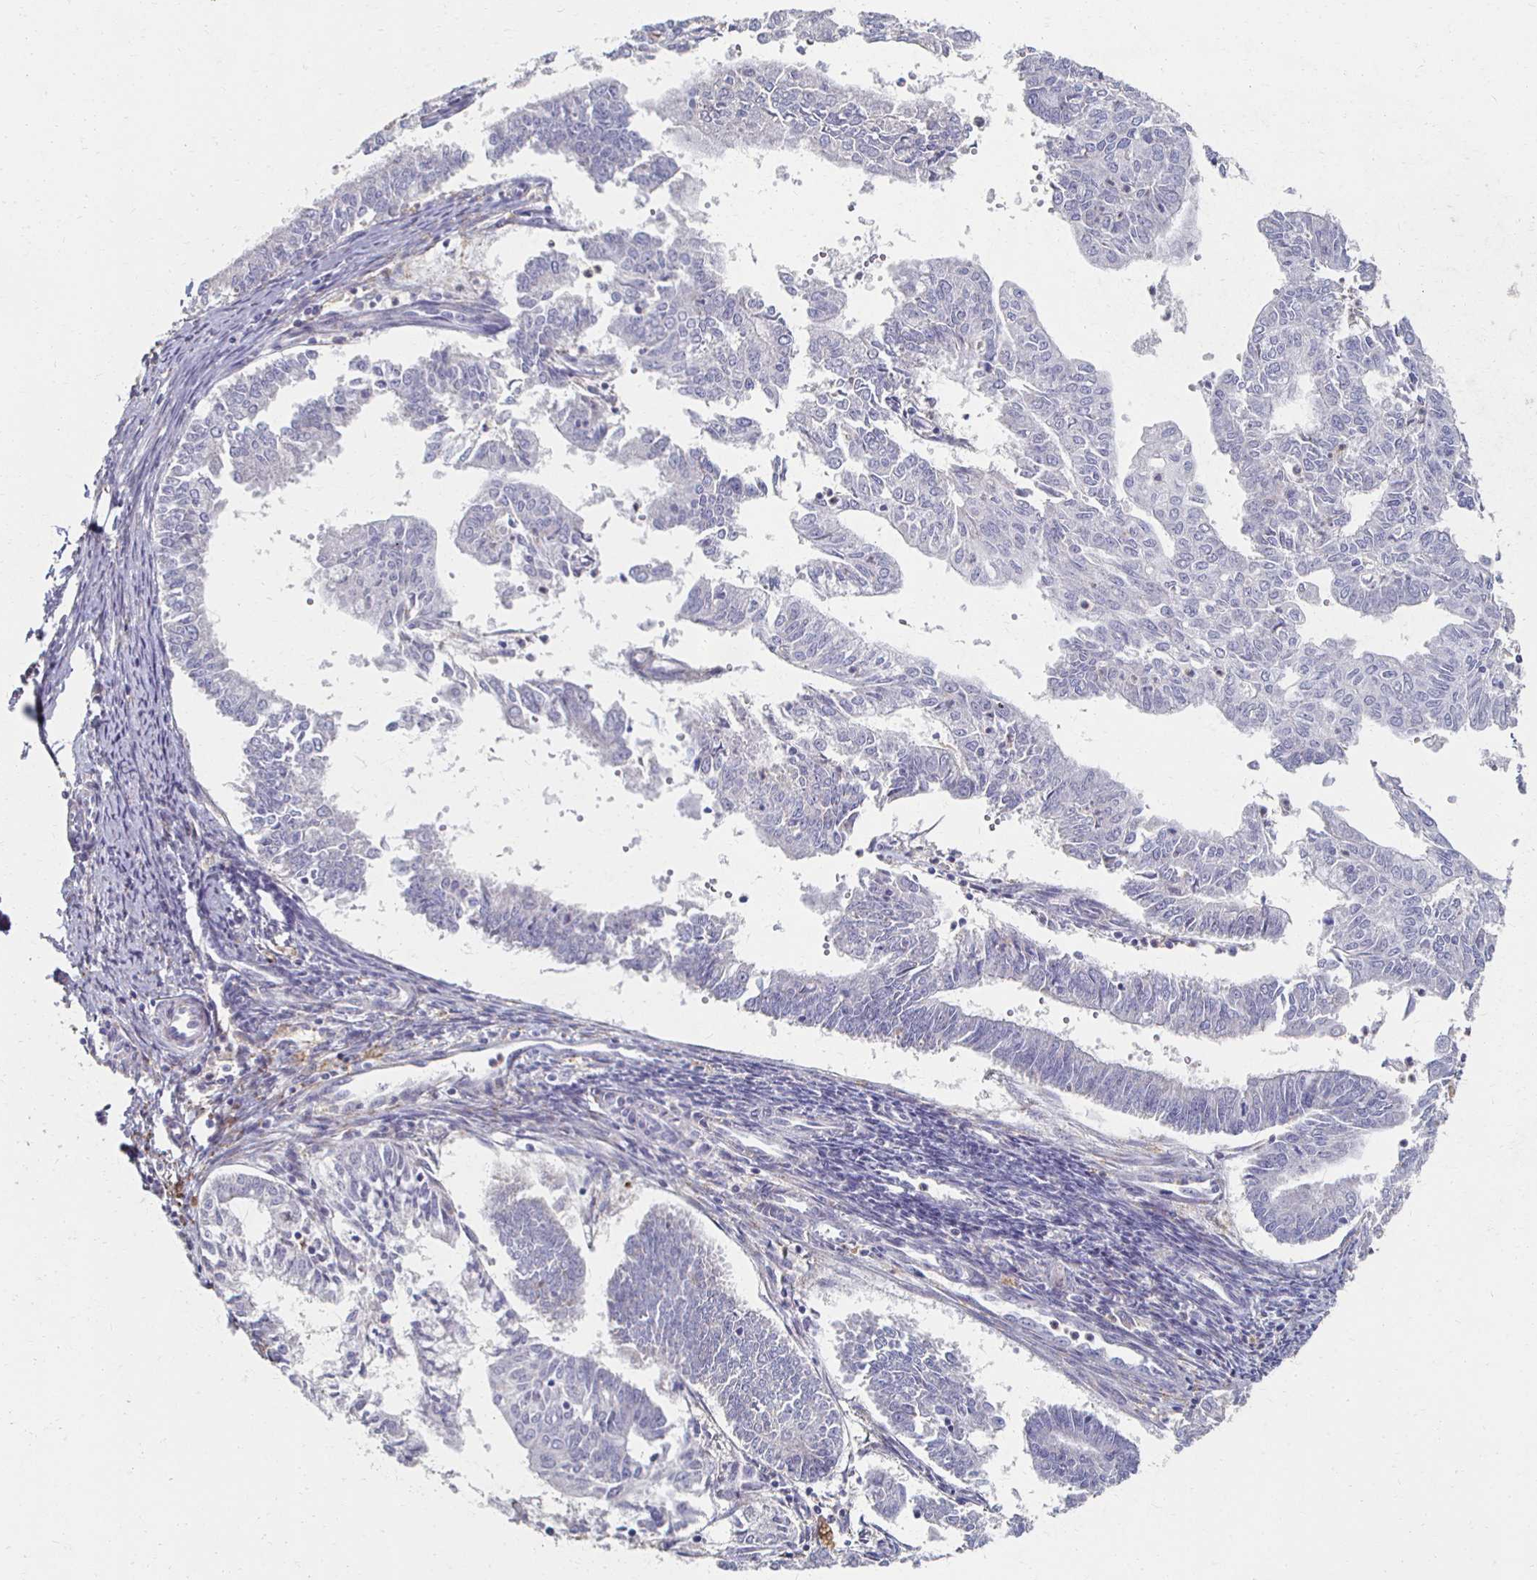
{"staining": {"intensity": "negative", "quantity": "none", "location": "none"}, "tissue": "endometrial cancer", "cell_type": "Tumor cells", "image_type": "cancer", "snomed": [{"axis": "morphology", "description": "Adenocarcinoma, NOS"}, {"axis": "topography", "description": "Endometrium"}], "caption": "This is an immunohistochemistry histopathology image of adenocarcinoma (endometrial). There is no expression in tumor cells.", "gene": "CX3CR1", "patient": {"sex": "female", "age": 61}}